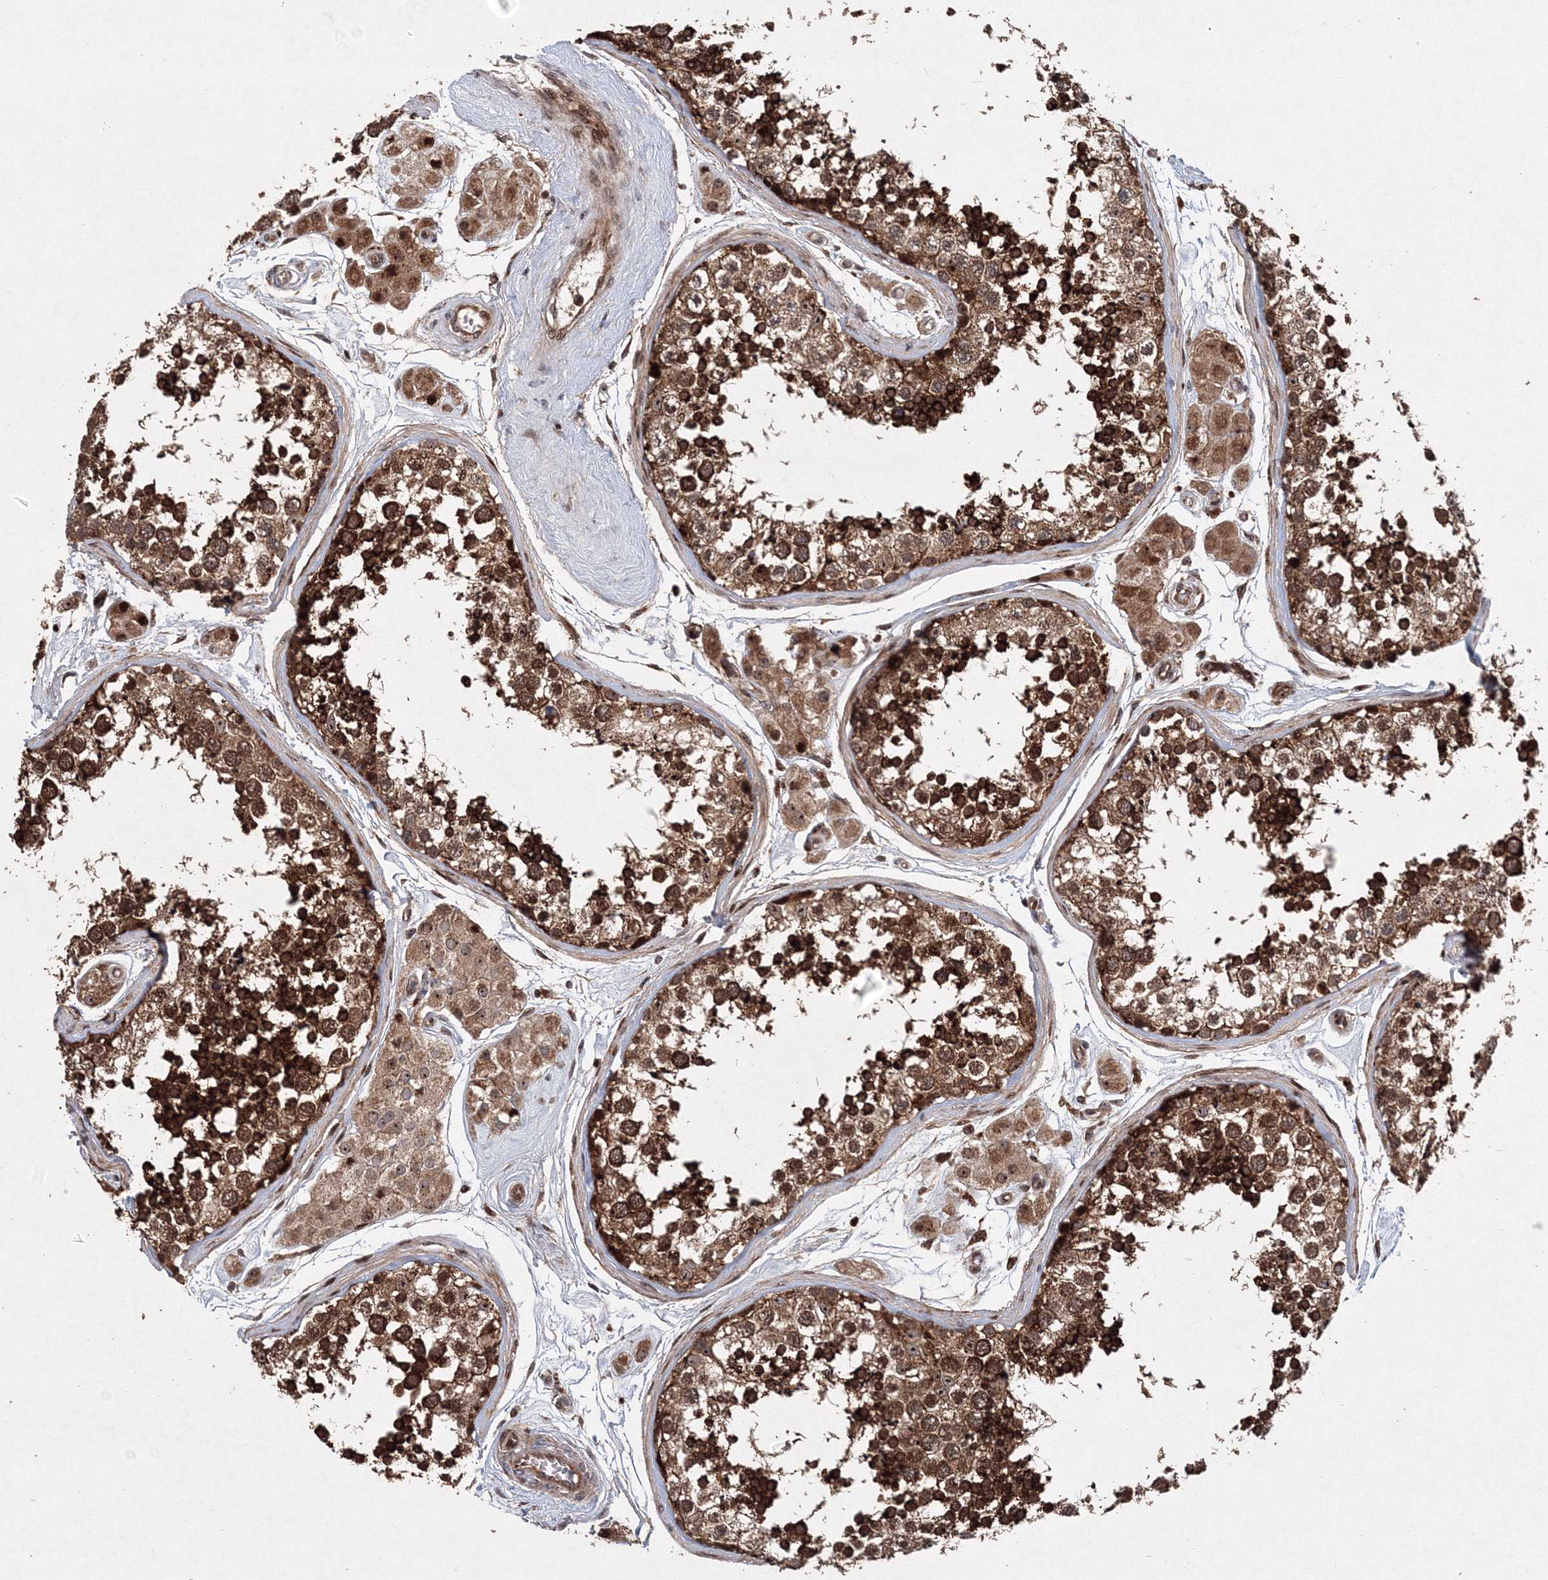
{"staining": {"intensity": "strong", "quantity": ">75%", "location": "cytoplasmic/membranous,nuclear"}, "tissue": "testis", "cell_type": "Cells in seminiferous ducts", "image_type": "normal", "snomed": [{"axis": "morphology", "description": "Normal tissue, NOS"}, {"axis": "topography", "description": "Testis"}], "caption": "Strong cytoplasmic/membranous,nuclear staining is appreciated in about >75% of cells in seminiferous ducts in benign testis. Immunohistochemistry stains the protein in brown and the nuclei are stained blue.", "gene": "ANKAR", "patient": {"sex": "male", "age": 56}}